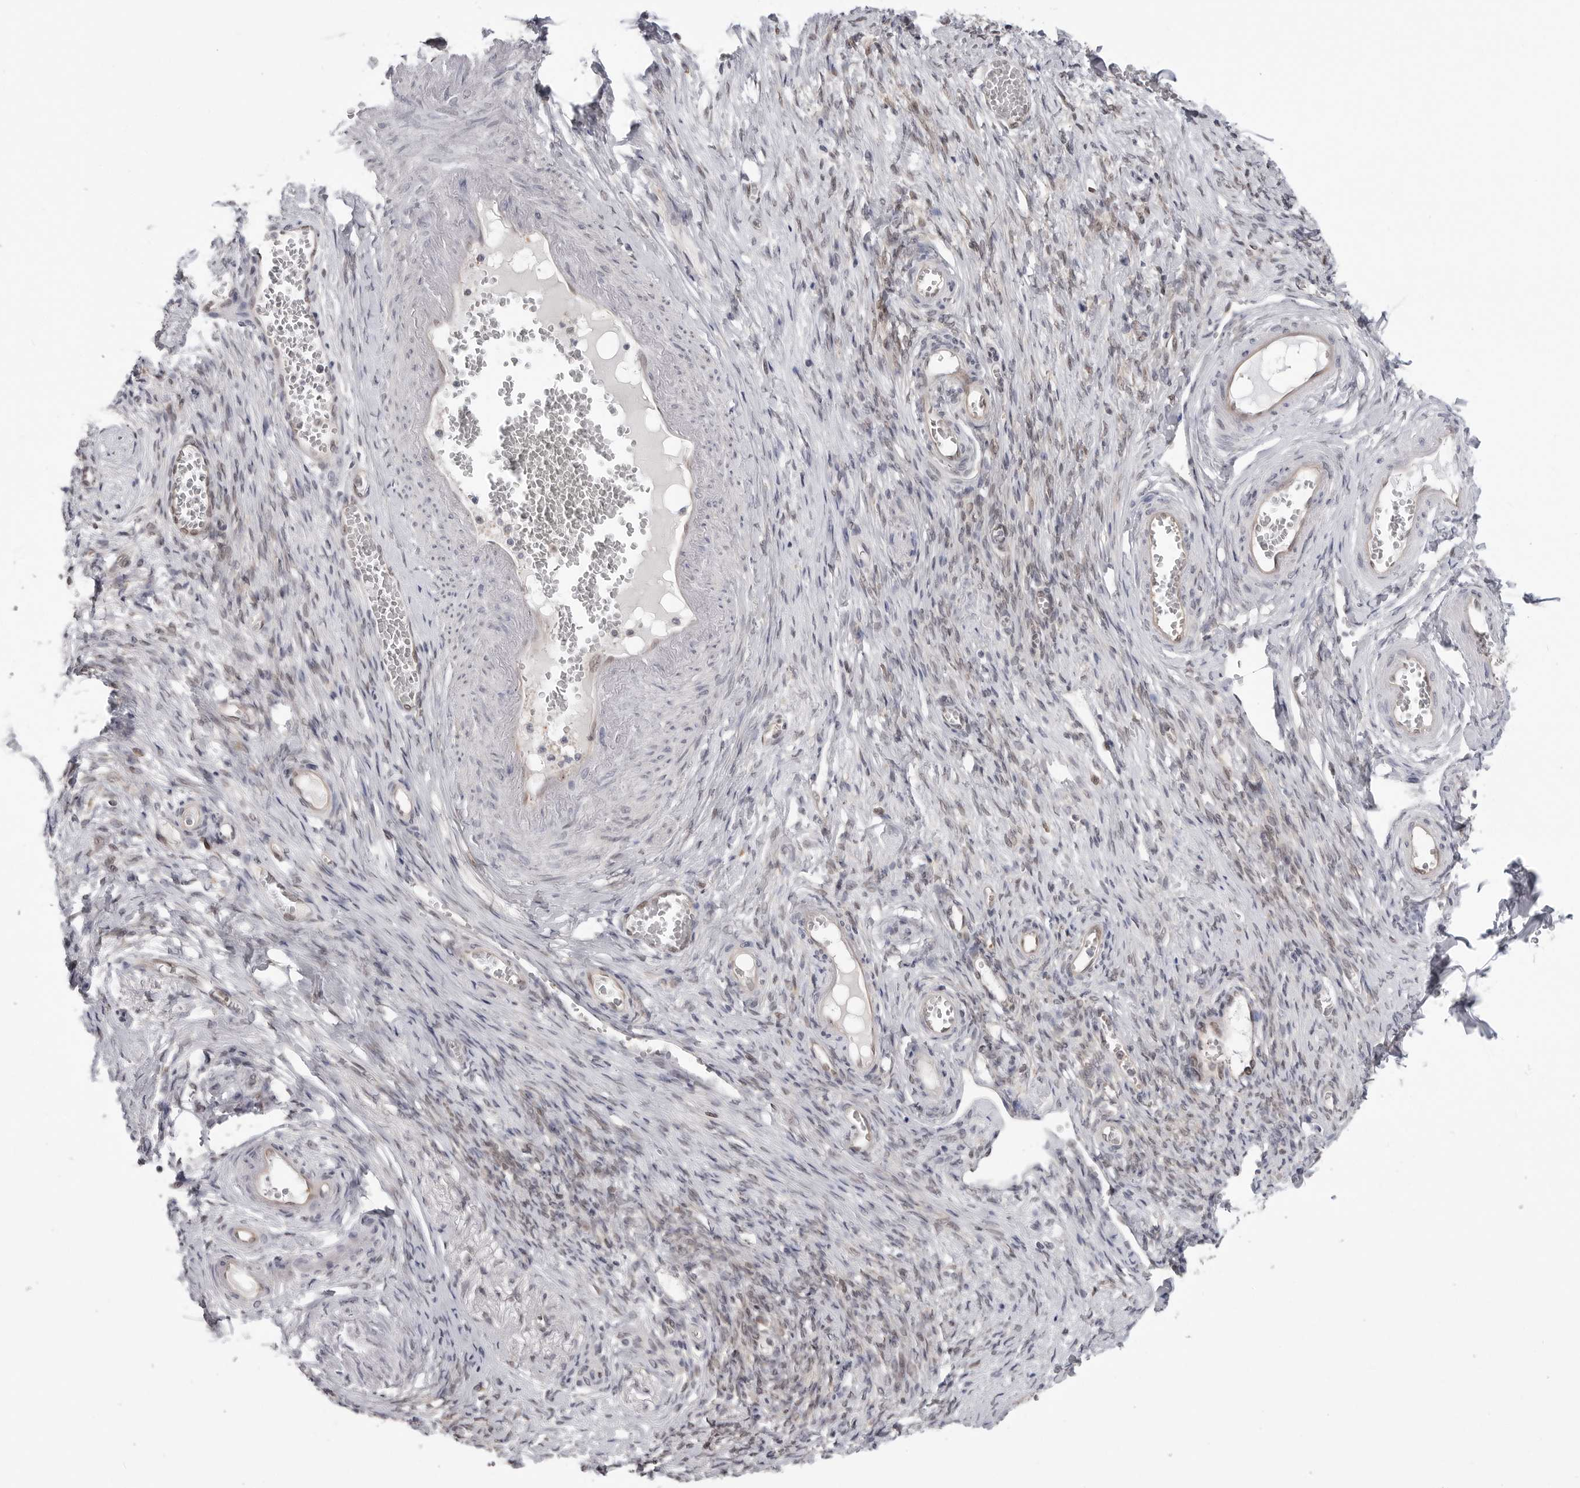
{"staining": {"intensity": "negative", "quantity": "none", "location": "none"}, "tissue": "adipose tissue", "cell_type": "Adipocytes", "image_type": "normal", "snomed": [{"axis": "morphology", "description": "Normal tissue, NOS"}, {"axis": "topography", "description": "Vascular tissue"}, {"axis": "topography", "description": "Fallopian tube"}, {"axis": "topography", "description": "Ovary"}], "caption": "A high-resolution image shows IHC staining of unremarkable adipose tissue, which shows no significant staining in adipocytes. (DAB immunohistochemistry with hematoxylin counter stain).", "gene": "PNPO", "patient": {"sex": "female", "age": 67}}